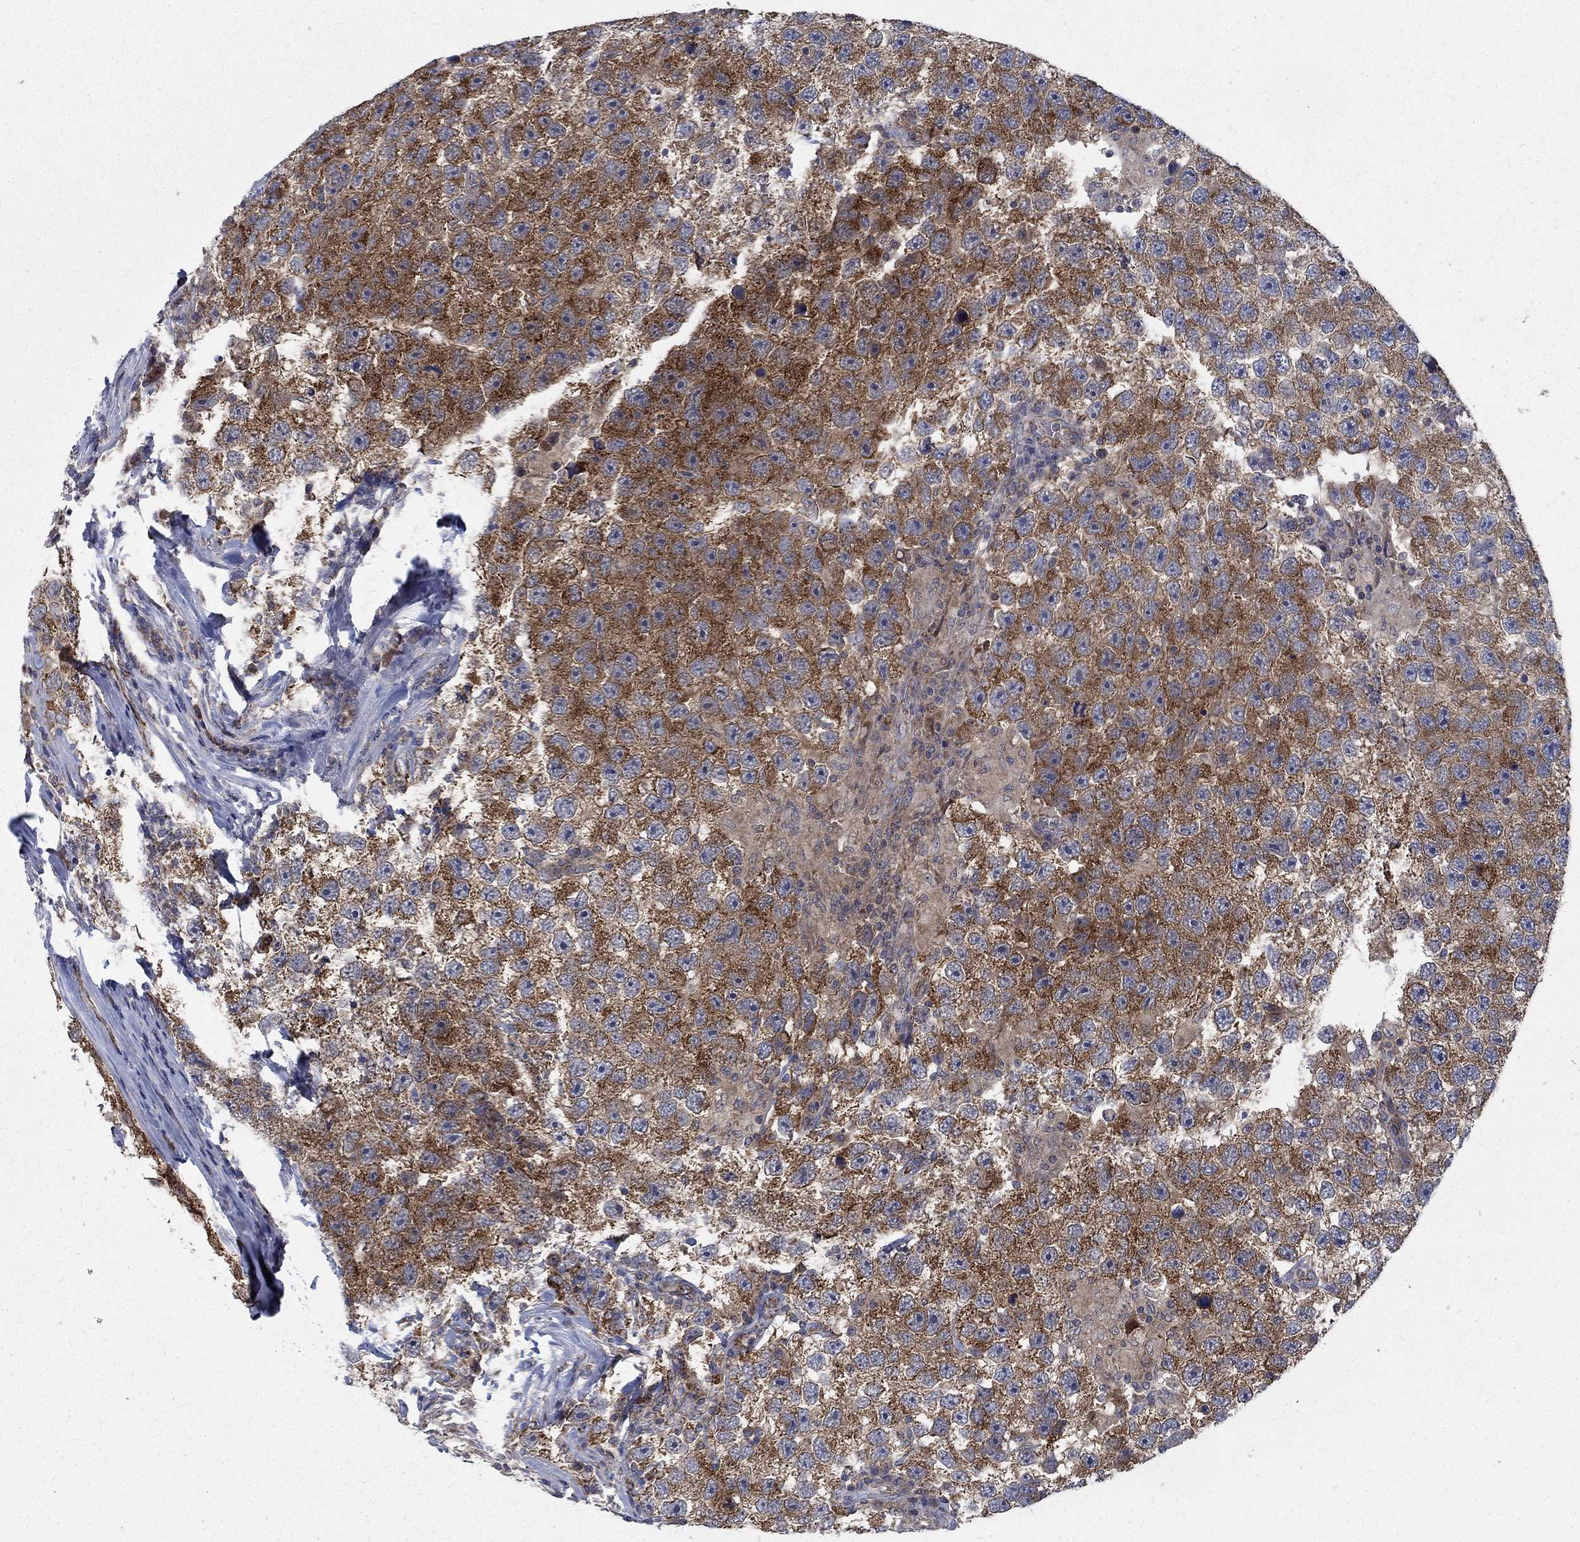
{"staining": {"intensity": "strong", "quantity": "25%-75%", "location": "cytoplasmic/membranous"}, "tissue": "testis cancer", "cell_type": "Tumor cells", "image_type": "cancer", "snomed": [{"axis": "morphology", "description": "Seminoma, NOS"}, {"axis": "topography", "description": "Testis"}], "caption": "Immunohistochemical staining of testis seminoma reveals high levels of strong cytoplasmic/membranous expression in about 25%-75% of tumor cells.", "gene": "NME7", "patient": {"sex": "male", "age": 26}}